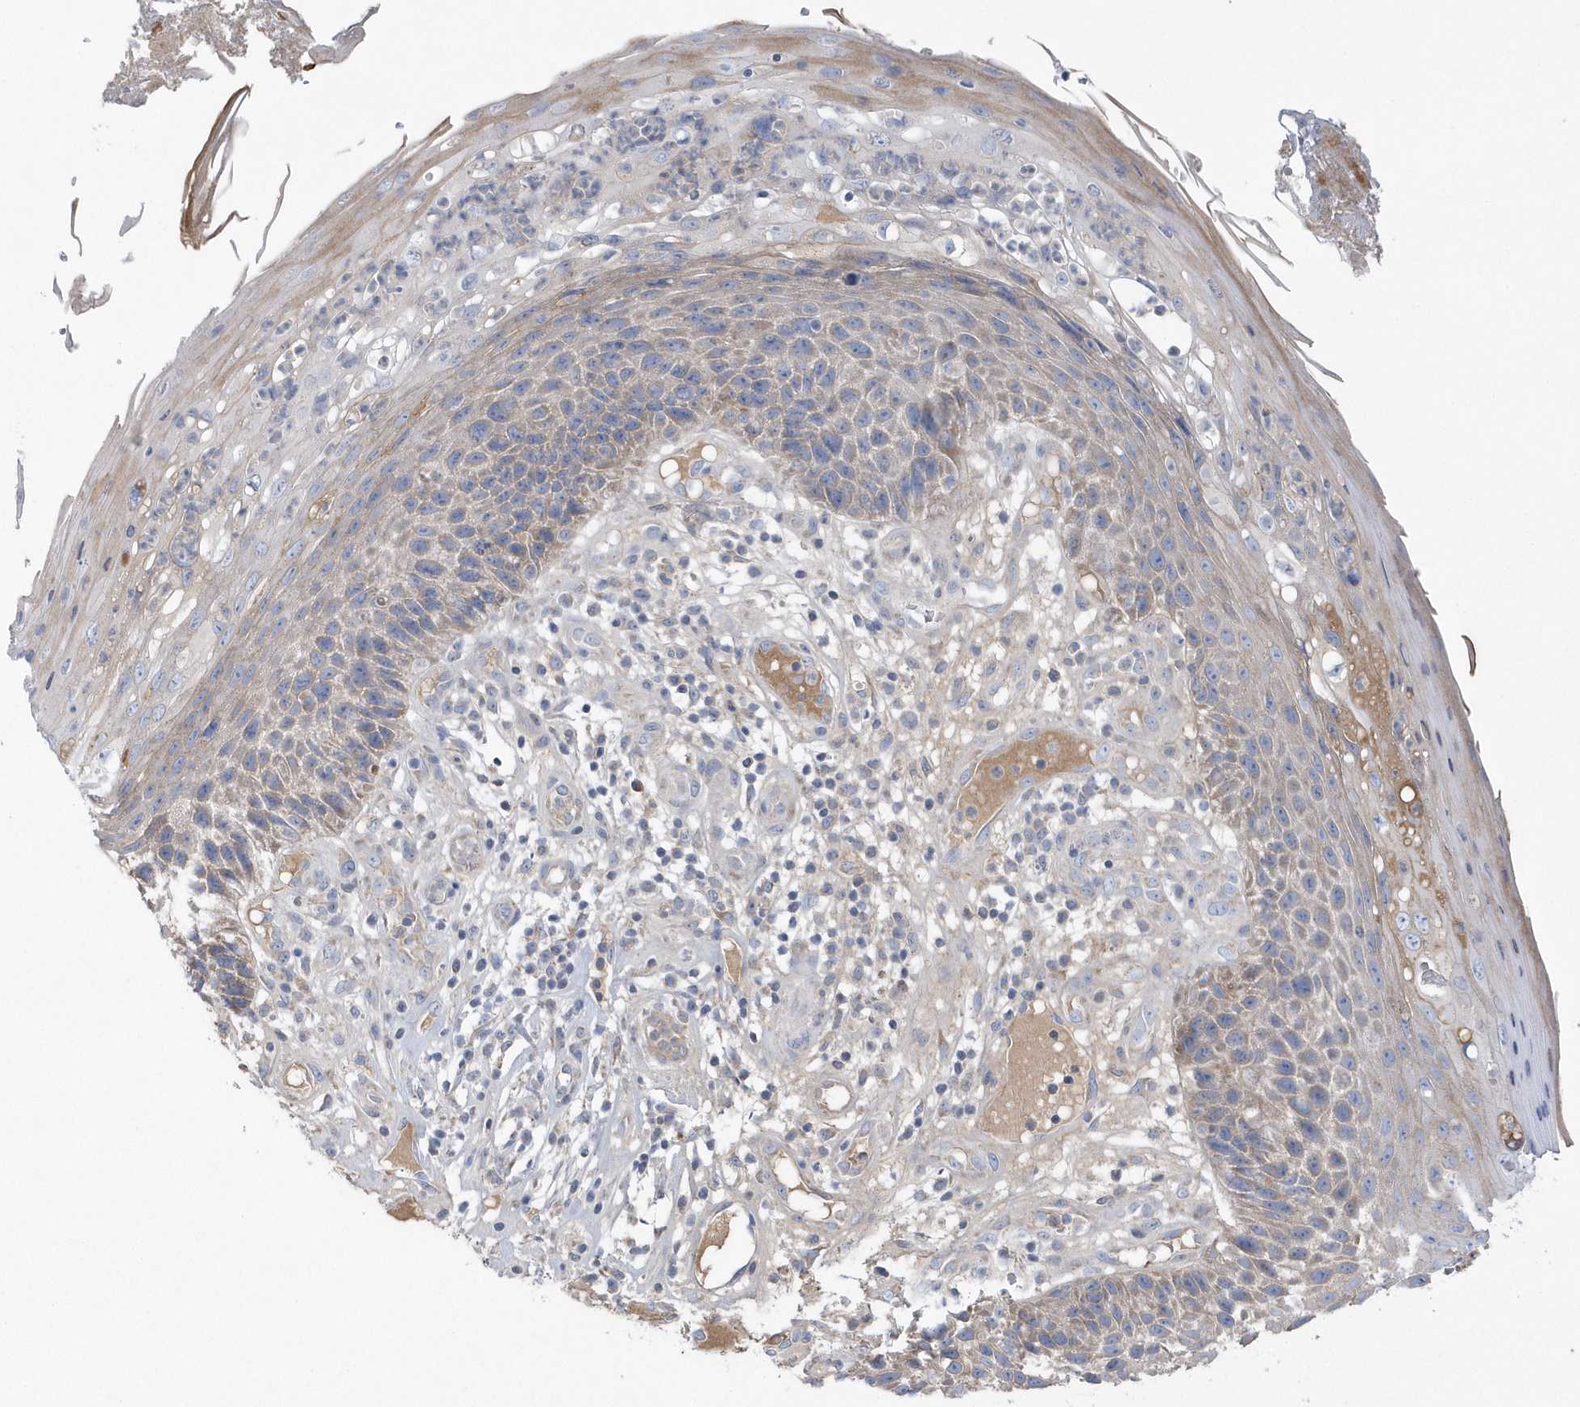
{"staining": {"intensity": "weak", "quantity": "25%-75%", "location": "cytoplasmic/membranous"}, "tissue": "skin cancer", "cell_type": "Tumor cells", "image_type": "cancer", "snomed": [{"axis": "morphology", "description": "Squamous cell carcinoma, NOS"}, {"axis": "topography", "description": "Skin"}], "caption": "Skin squamous cell carcinoma stained with IHC shows weak cytoplasmic/membranous positivity in approximately 25%-75% of tumor cells.", "gene": "SPATA18", "patient": {"sex": "female", "age": 88}}